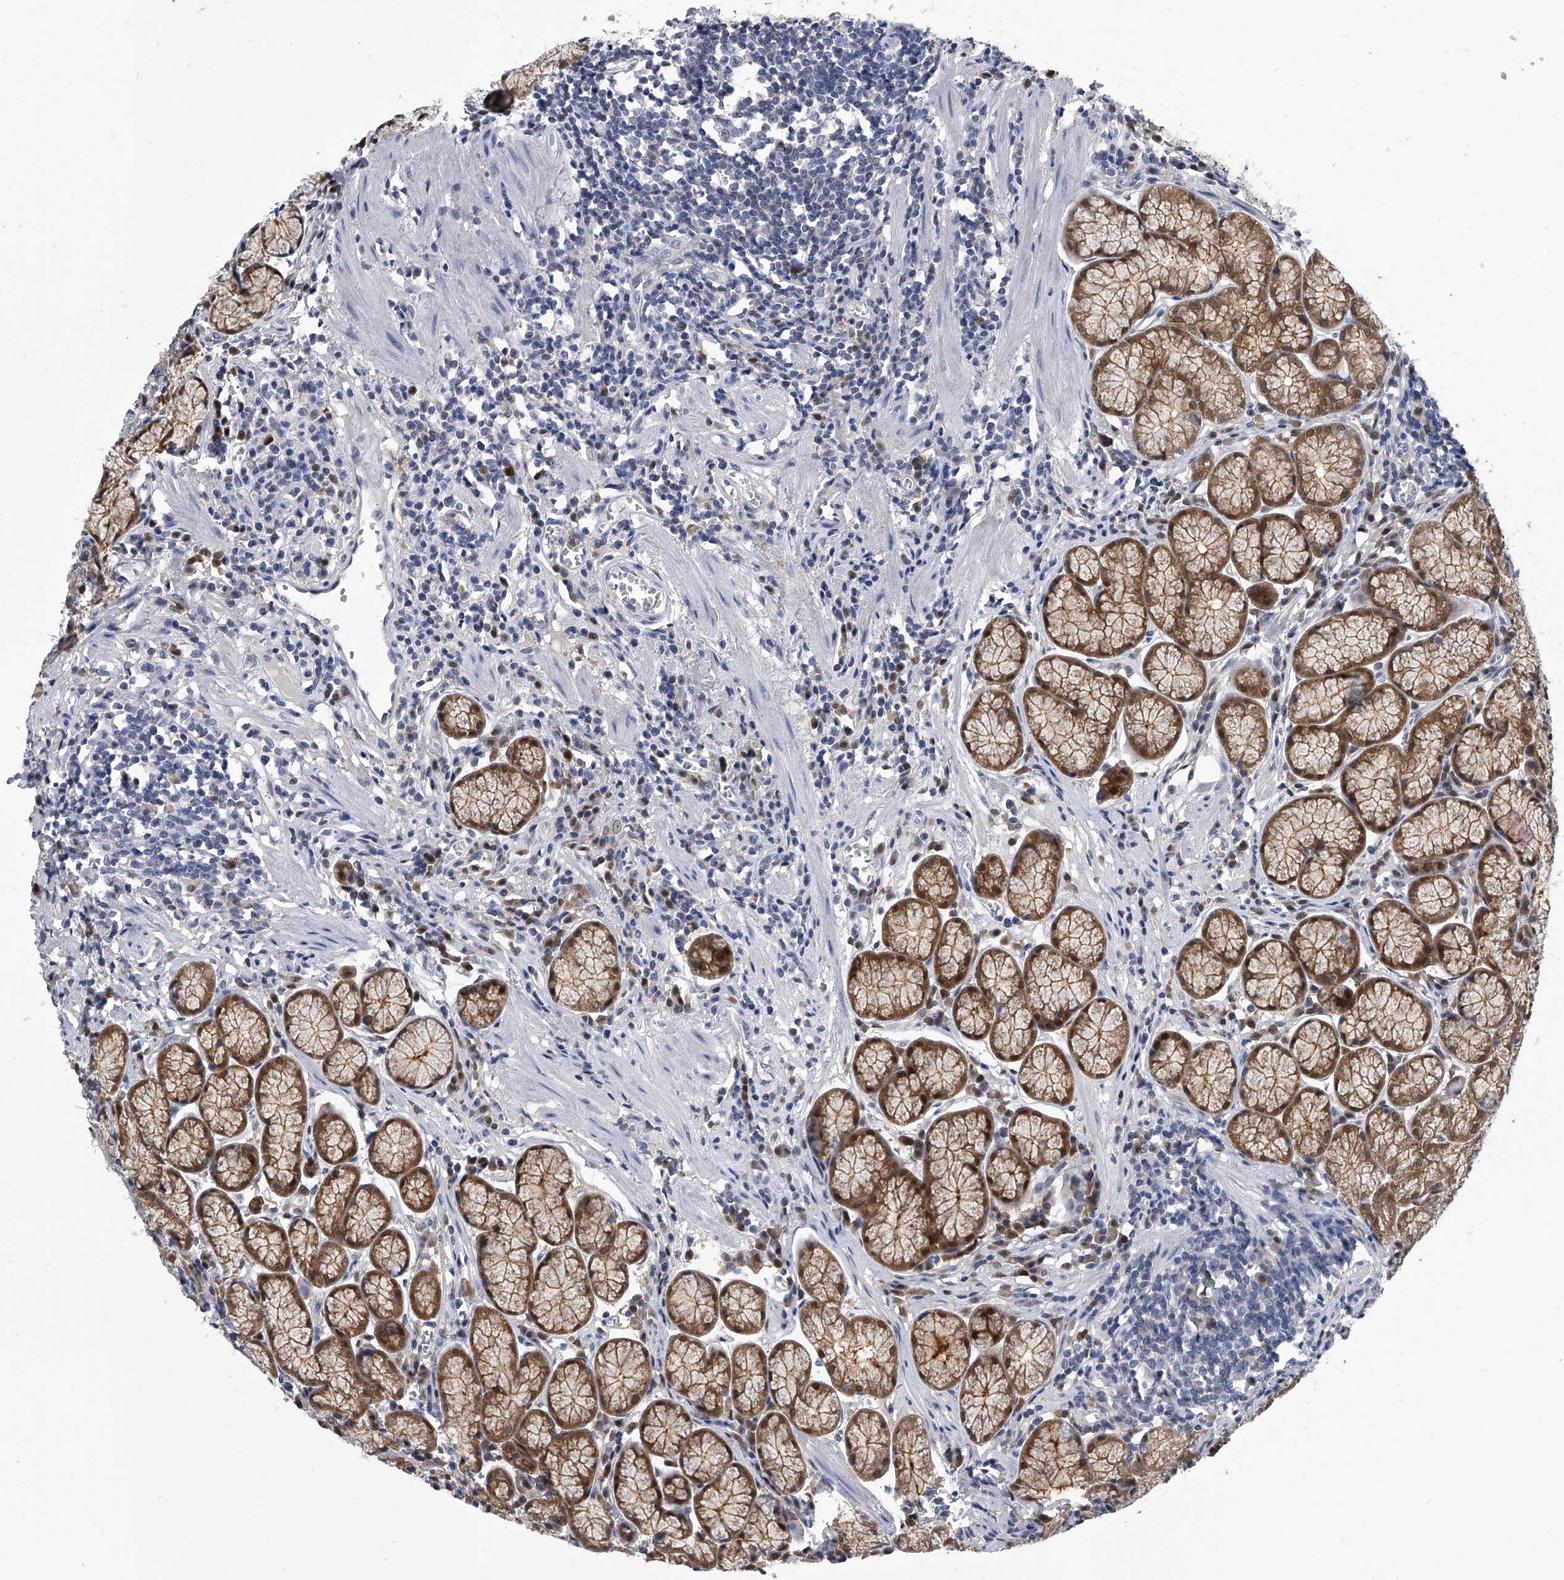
{"staining": {"intensity": "moderate", "quantity": "25%-75%", "location": "cytoplasmic/membranous,nuclear"}, "tissue": "stomach", "cell_type": "Glandular cells", "image_type": "normal", "snomed": [{"axis": "morphology", "description": "Normal tissue, NOS"}, {"axis": "topography", "description": "Stomach"}], "caption": "DAB (3,3'-diaminobenzidine) immunohistochemical staining of unremarkable stomach shows moderate cytoplasmic/membranous,nuclear protein expression in about 25%-75% of glandular cells. The staining was performed using DAB (3,3'-diaminobenzidine), with brown indicating positive protein expression. Nuclei are stained blue with hematoxylin.", "gene": "PDXK", "patient": {"sex": "male", "age": 55}}